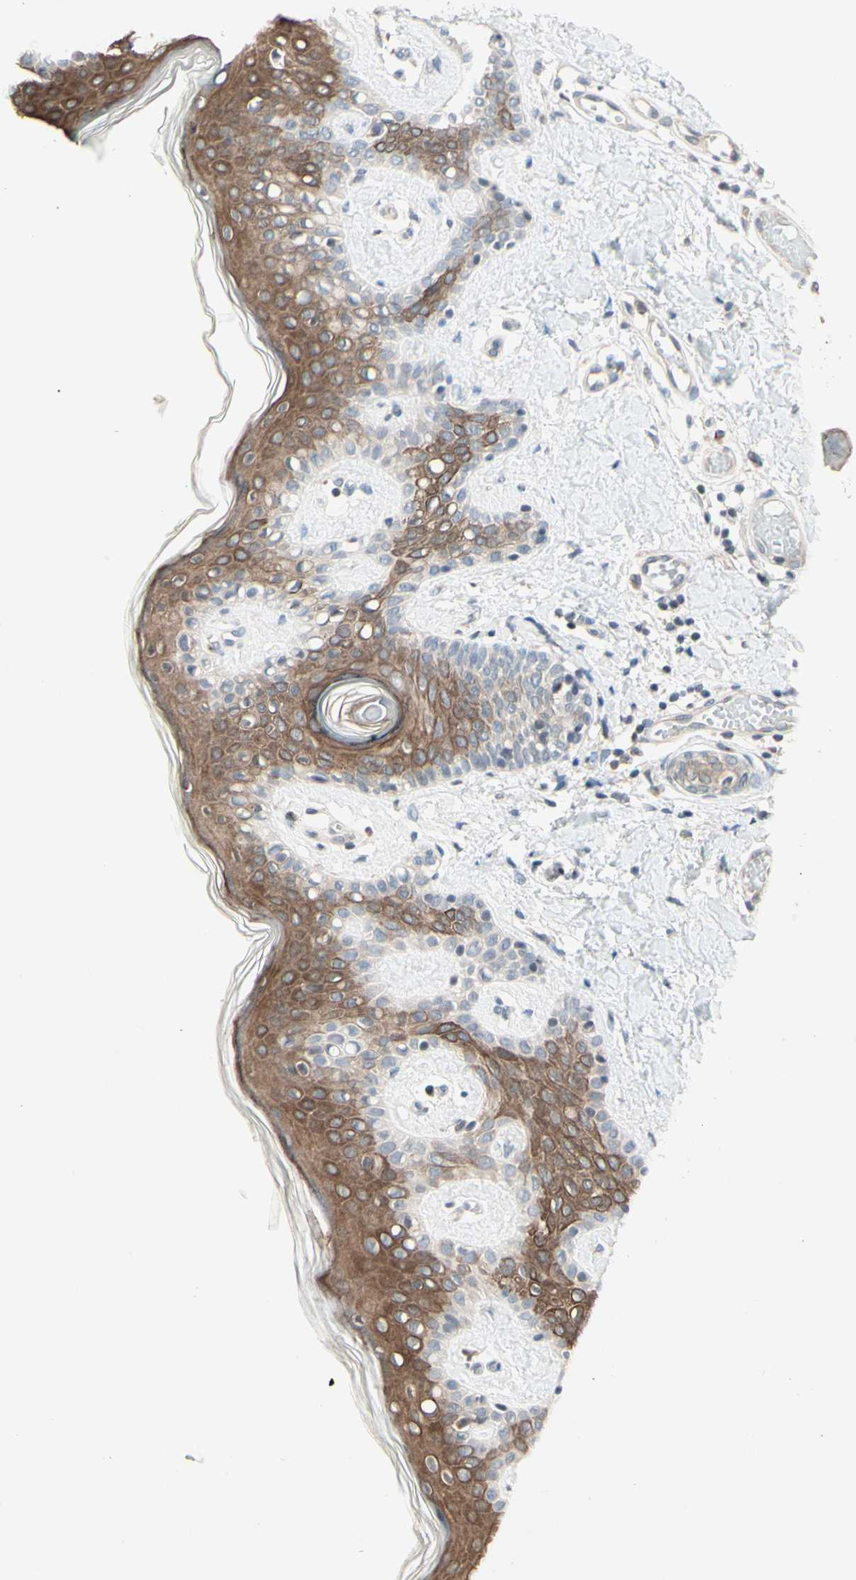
{"staining": {"intensity": "negative", "quantity": "none", "location": "none"}, "tissue": "skin", "cell_type": "Fibroblasts", "image_type": "normal", "snomed": [{"axis": "morphology", "description": "Normal tissue, NOS"}, {"axis": "topography", "description": "Skin"}], "caption": "Immunohistochemical staining of benign skin displays no significant positivity in fibroblasts. (DAB immunohistochemistry, high magnification).", "gene": "ZW10", "patient": {"sex": "male", "age": 16}}